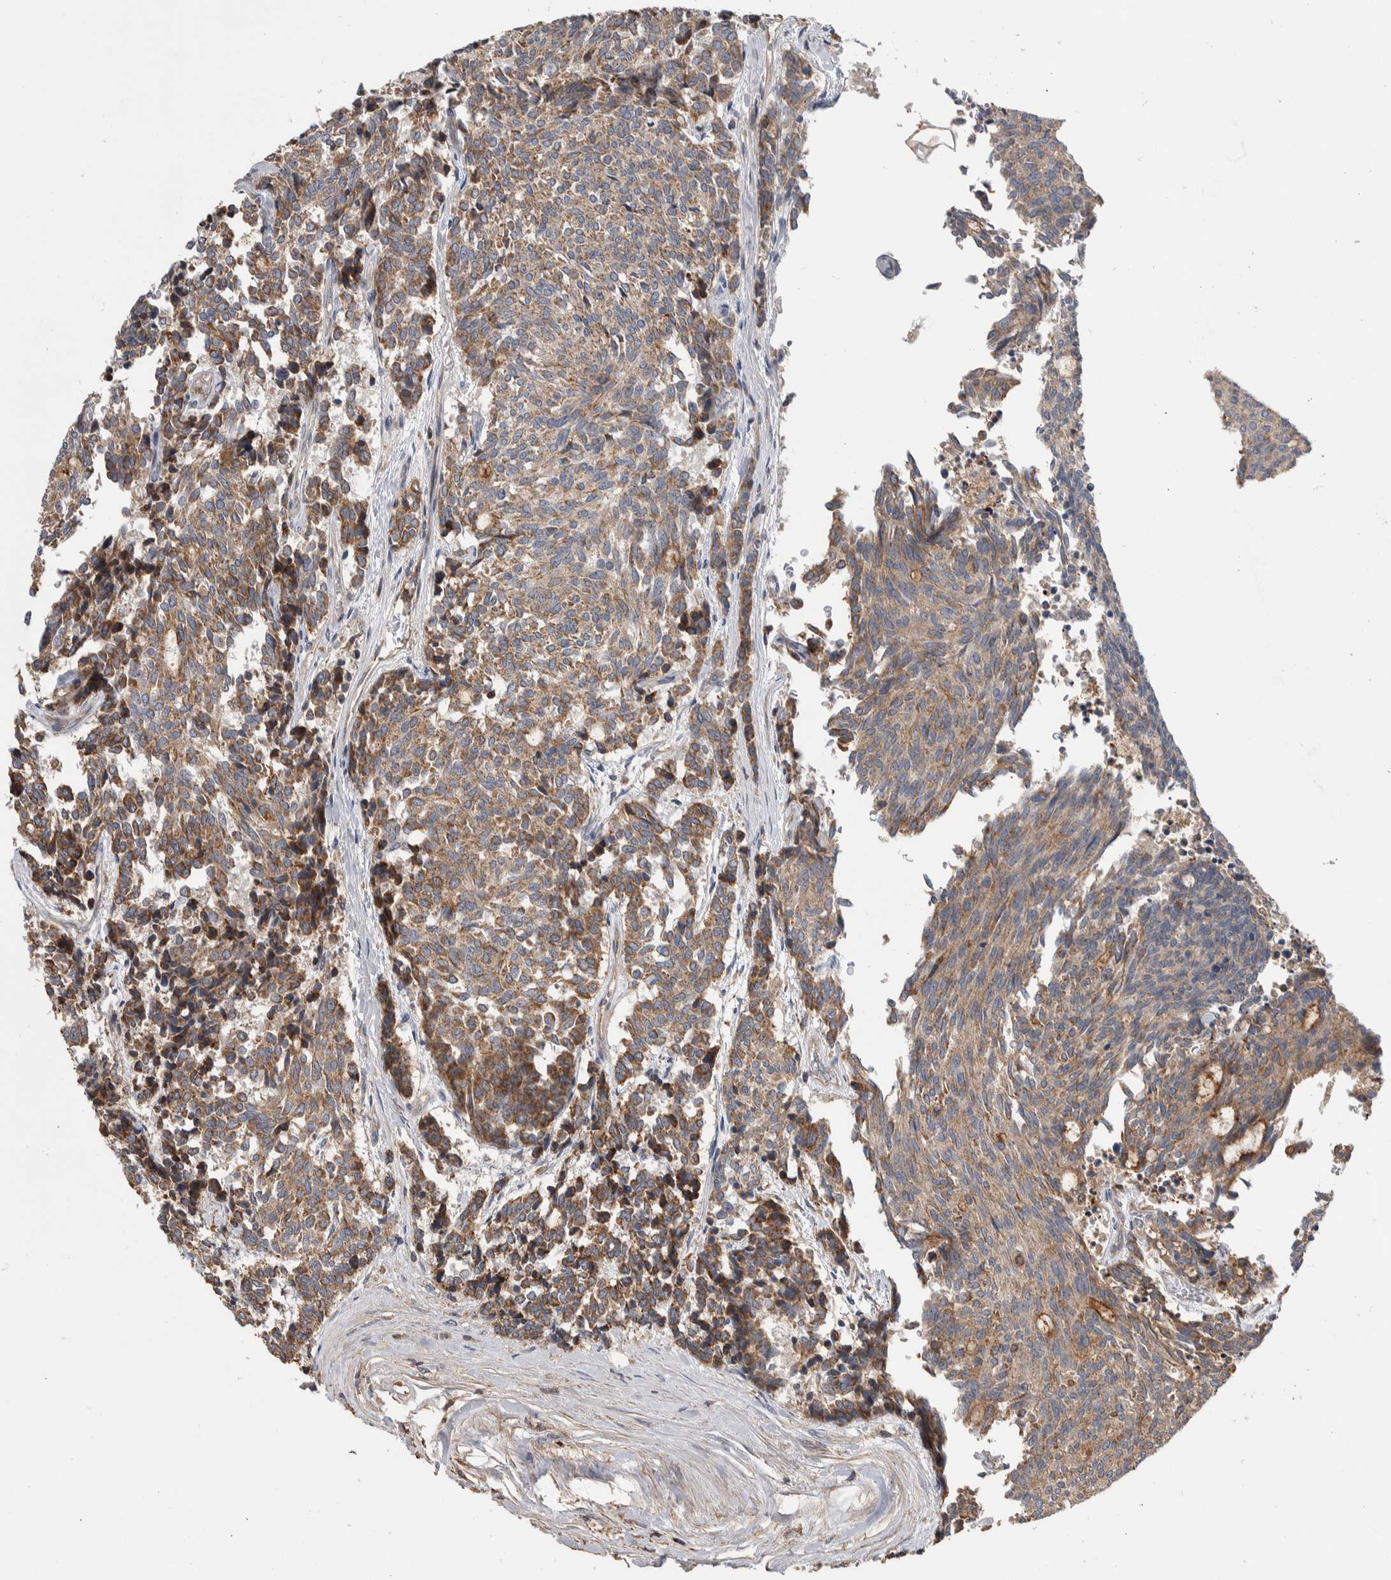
{"staining": {"intensity": "weak", "quantity": ">75%", "location": "cytoplasmic/membranous"}, "tissue": "carcinoid", "cell_type": "Tumor cells", "image_type": "cancer", "snomed": [{"axis": "morphology", "description": "Carcinoid, malignant, NOS"}, {"axis": "topography", "description": "Pancreas"}], "caption": "High-power microscopy captured an immunohistochemistry histopathology image of carcinoid, revealing weak cytoplasmic/membranous expression in about >75% of tumor cells.", "gene": "SDCBP", "patient": {"sex": "female", "age": 54}}